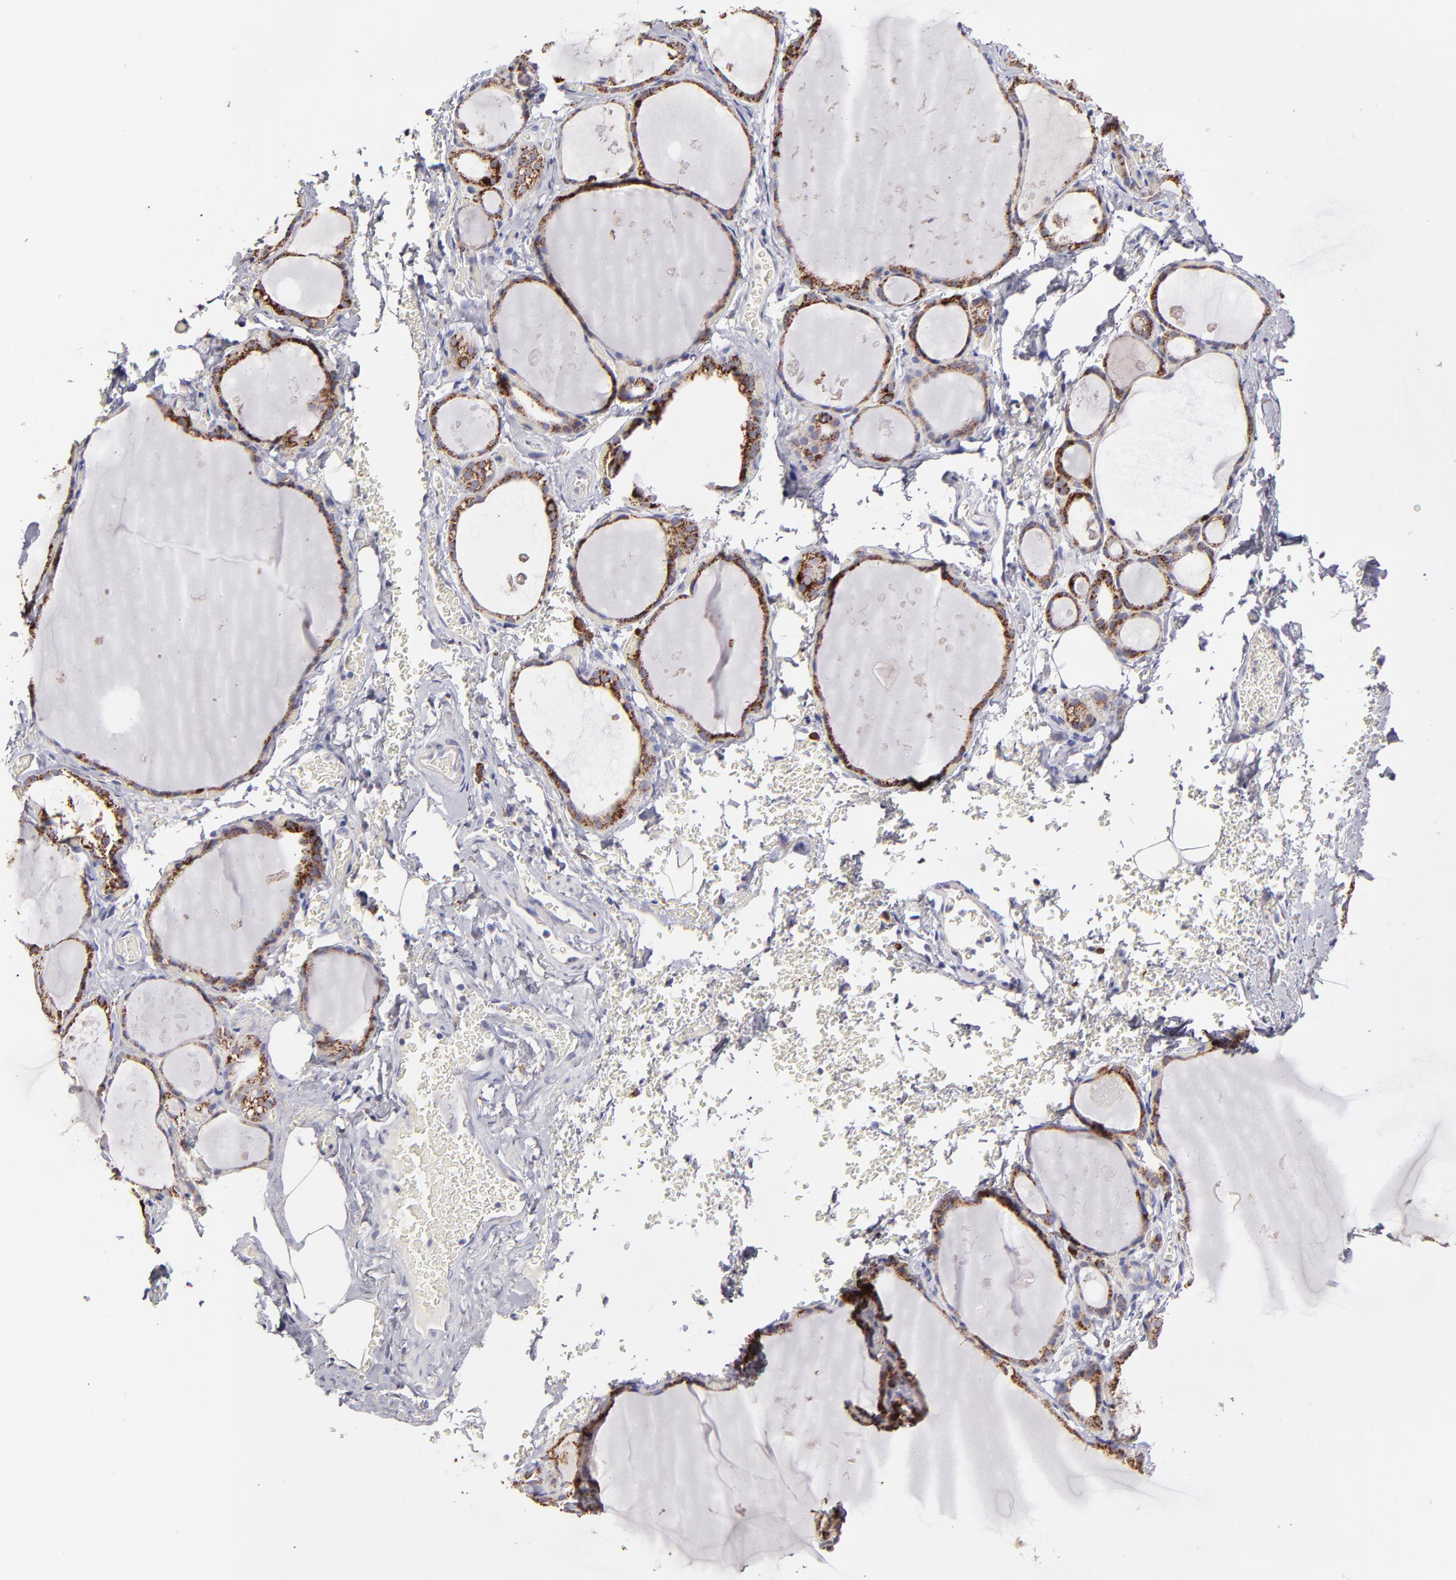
{"staining": {"intensity": "strong", "quantity": ">75%", "location": "cytoplasmic/membranous"}, "tissue": "thyroid gland", "cell_type": "Glandular cells", "image_type": "normal", "snomed": [{"axis": "morphology", "description": "Normal tissue, NOS"}, {"axis": "topography", "description": "Thyroid gland"}], "caption": "Glandular cells show high levels of strong cytoplasmic/membranous positivity in about >75% of cells in unremarkable thyroid gland. (DAB (3,3'-diaminobenzidine) = brown stain, brightfield microscopy at high magnification).", "gene": "GLDC", "patient": {"sex": "male", "age": 61}}